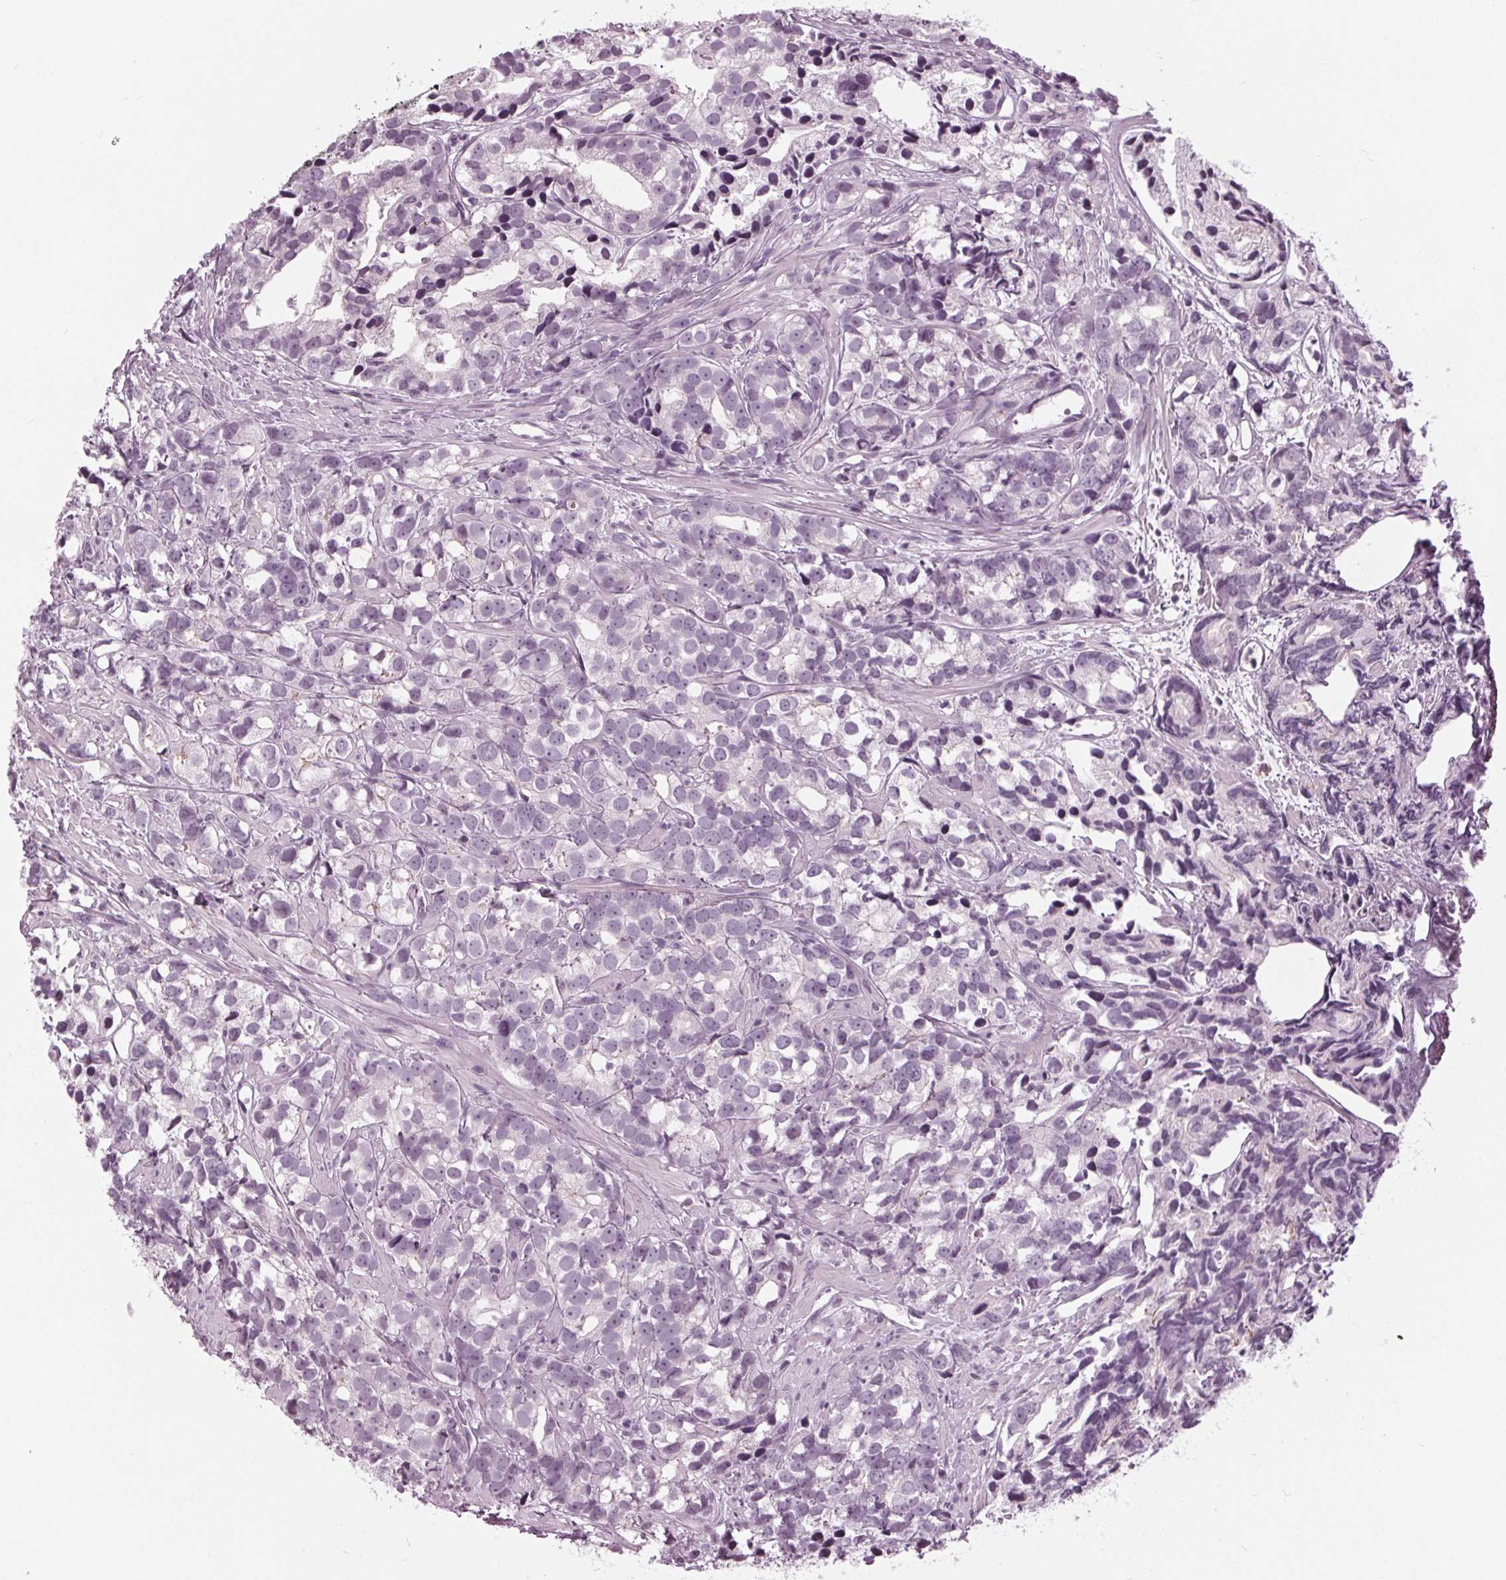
{"staining": {"intensity": "negative", "quantity": "none", "location": "none"}, "tissue": "prostate cancer", "cell_type": "Tumor cells", "image_type": "cancer", "snomed": [{"axis": "morphology", "description": "Adenocarcinoma, High grade"}, {"axis": "topography", "description": "Prostate"}], "caption": "Adenocarcinoma (high-grade) (prostate) was stained to show a protein in brown. There is no significant staining in tumor cells. The staining was performed using DAB to visualize the protein expression in brown, while the nuclei were stained in blue with hematoxylin (Magnification: 20x).", "gene": "SLC9A4", "patient": {"sex": "male", "age": 79}}